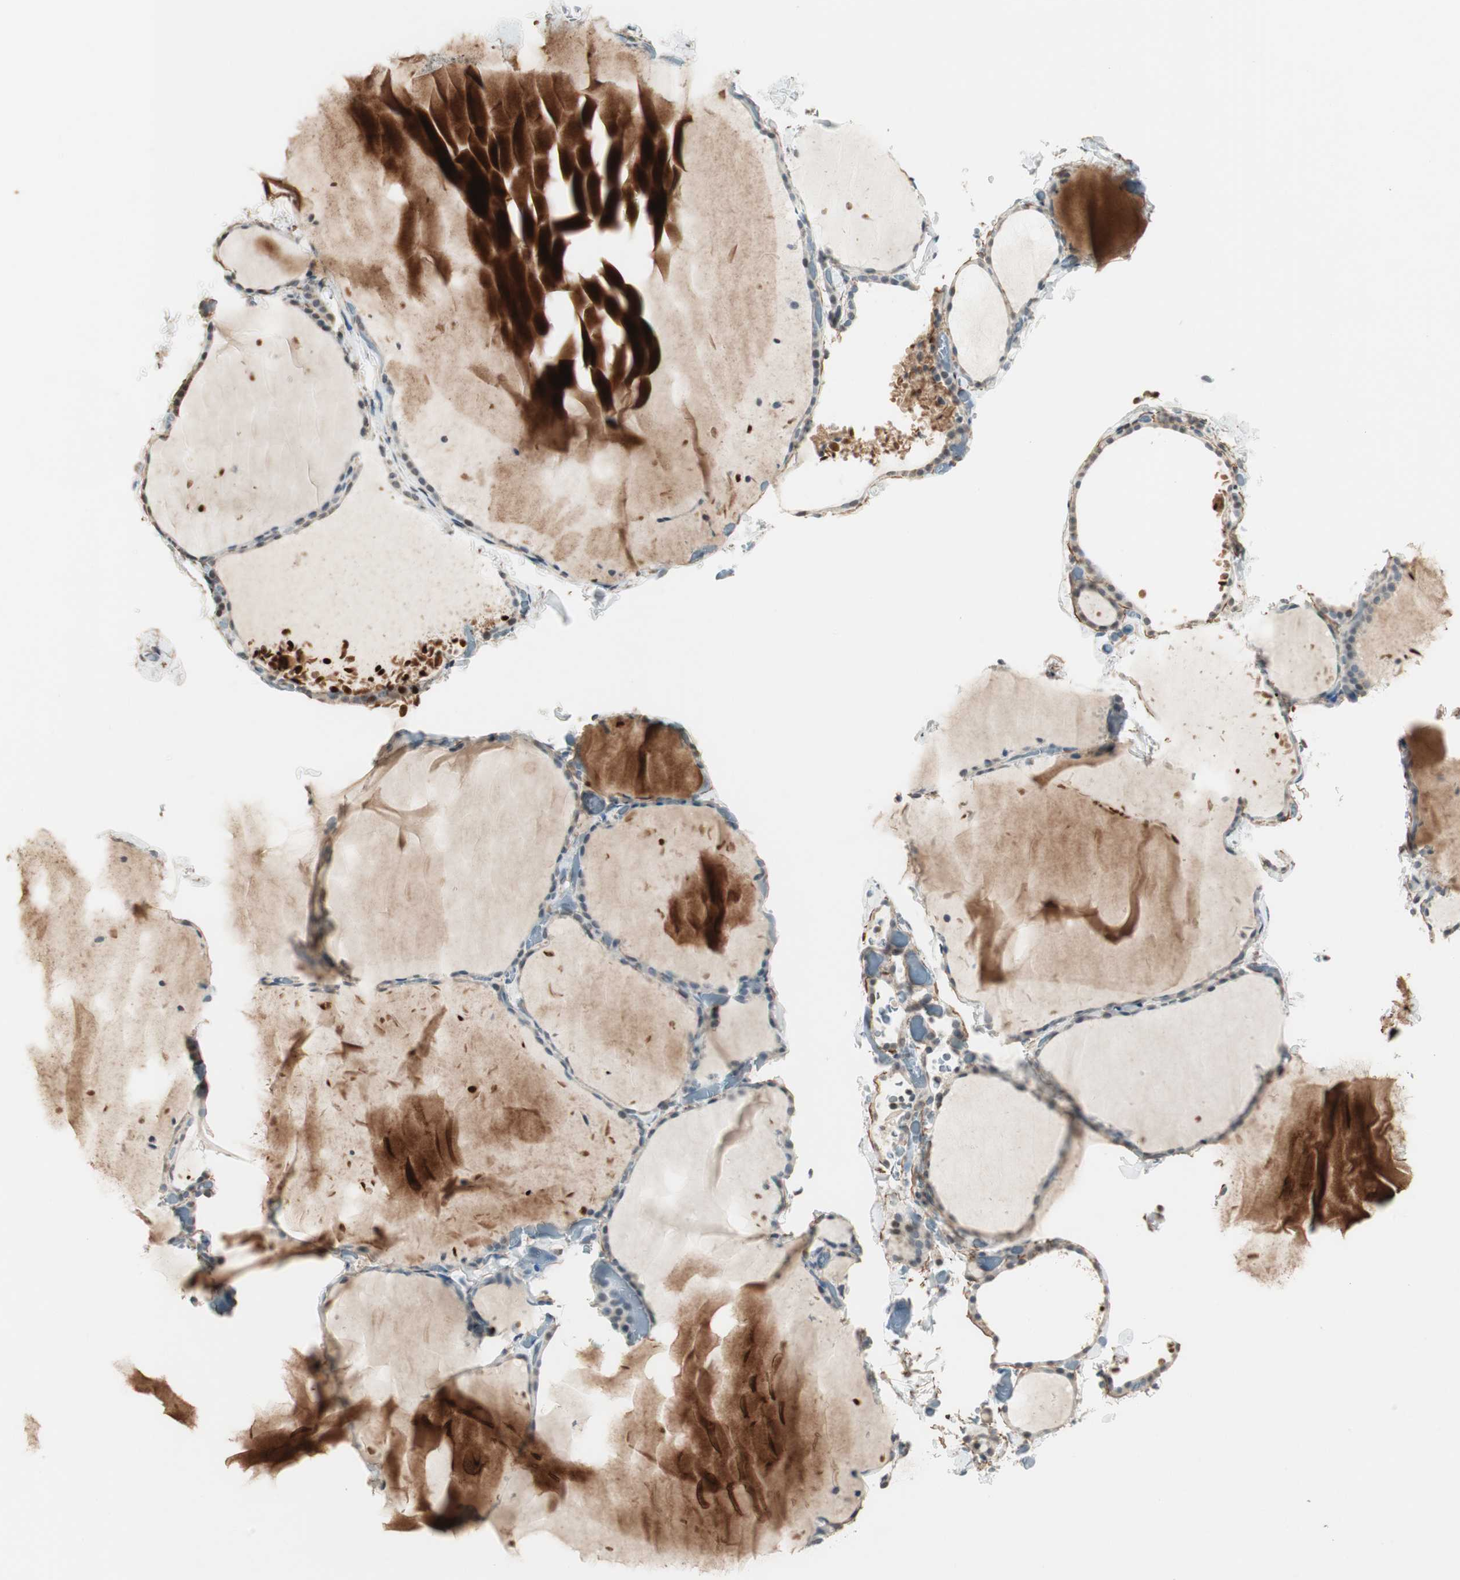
{"staining": {"intensity": "strong", "quantity": "<25%", "location": "cytoplasmic/membranous"}, "tissue": "thyroid gland", "cell_type": "Glandular cells", "image_type": "normal", "snomed": [{"axis": "morphology", "description": "Normal tissue, NOS"}, {"axis": "topography", "description": "Thyroid gland"}], "caption": "Strong cytoplasmic/membranous staining is seen in approximately <25% of glandular cells in benign thyroid gland.", "gene": "PRELID1", "patient": {"sex": "female", "age": 22}}